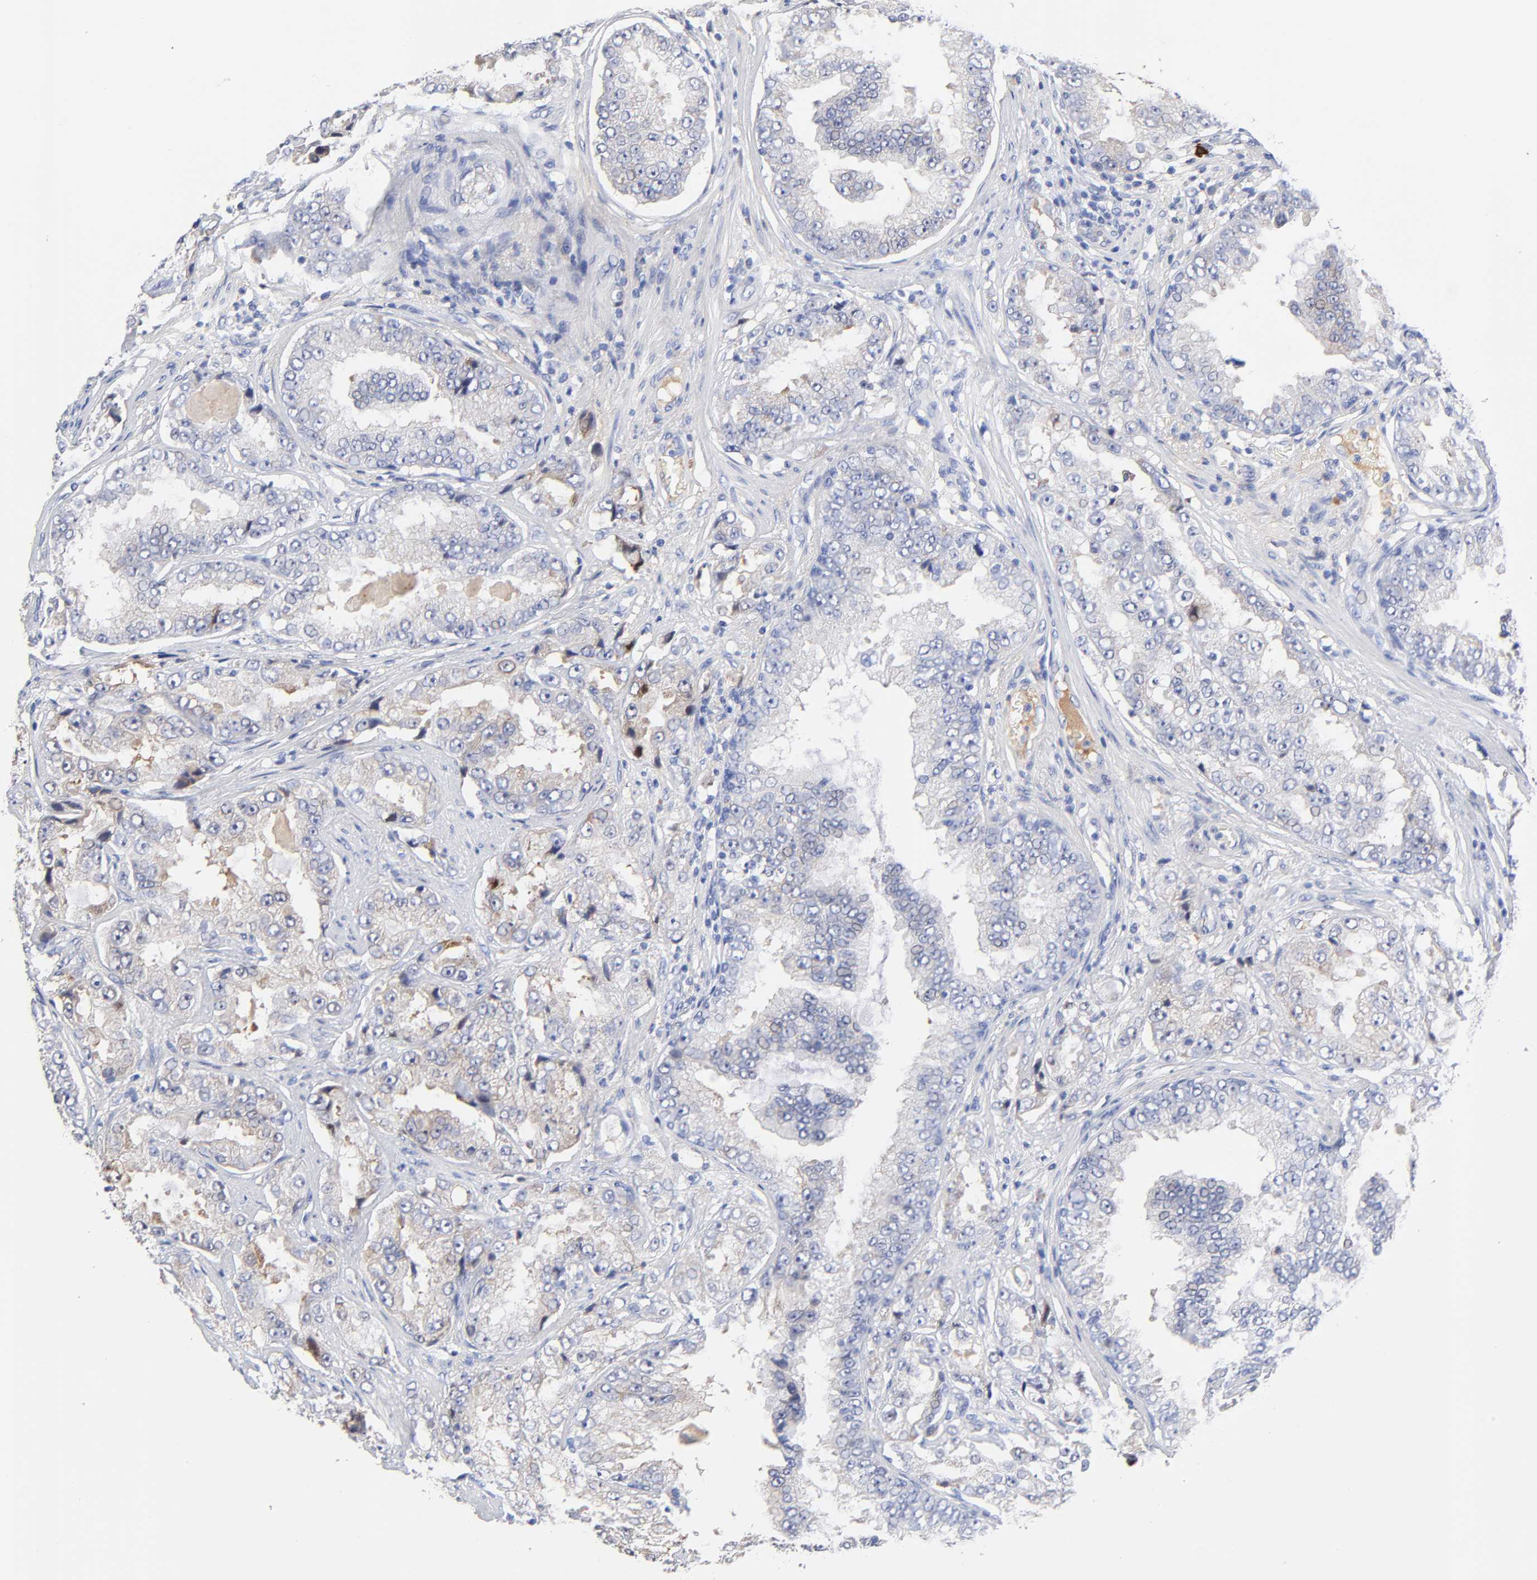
{"staining": {"intensity": "weak", "quantity": "25%-75%", "location": "cytoplasmic/membranous"}, "tissue": "prostate cancer", "cell_type": "Tumor cells", "image_type": "cancer", "snomed": [{"axis": "morphology", "description": "Adenocarcinoma, High grade"}, {"axis": "topography", "description": "Prostate"}], "caption": "Immunohistochemical staining of prostate cancer (high-grade adenocarcinoma) demonstrates weak cytoplasmic/membranous protein staining in approximately 25%-75% of tumor cells.", "gene": "IGLV3-10", "patient": {"sex": "male", "age": 73}}